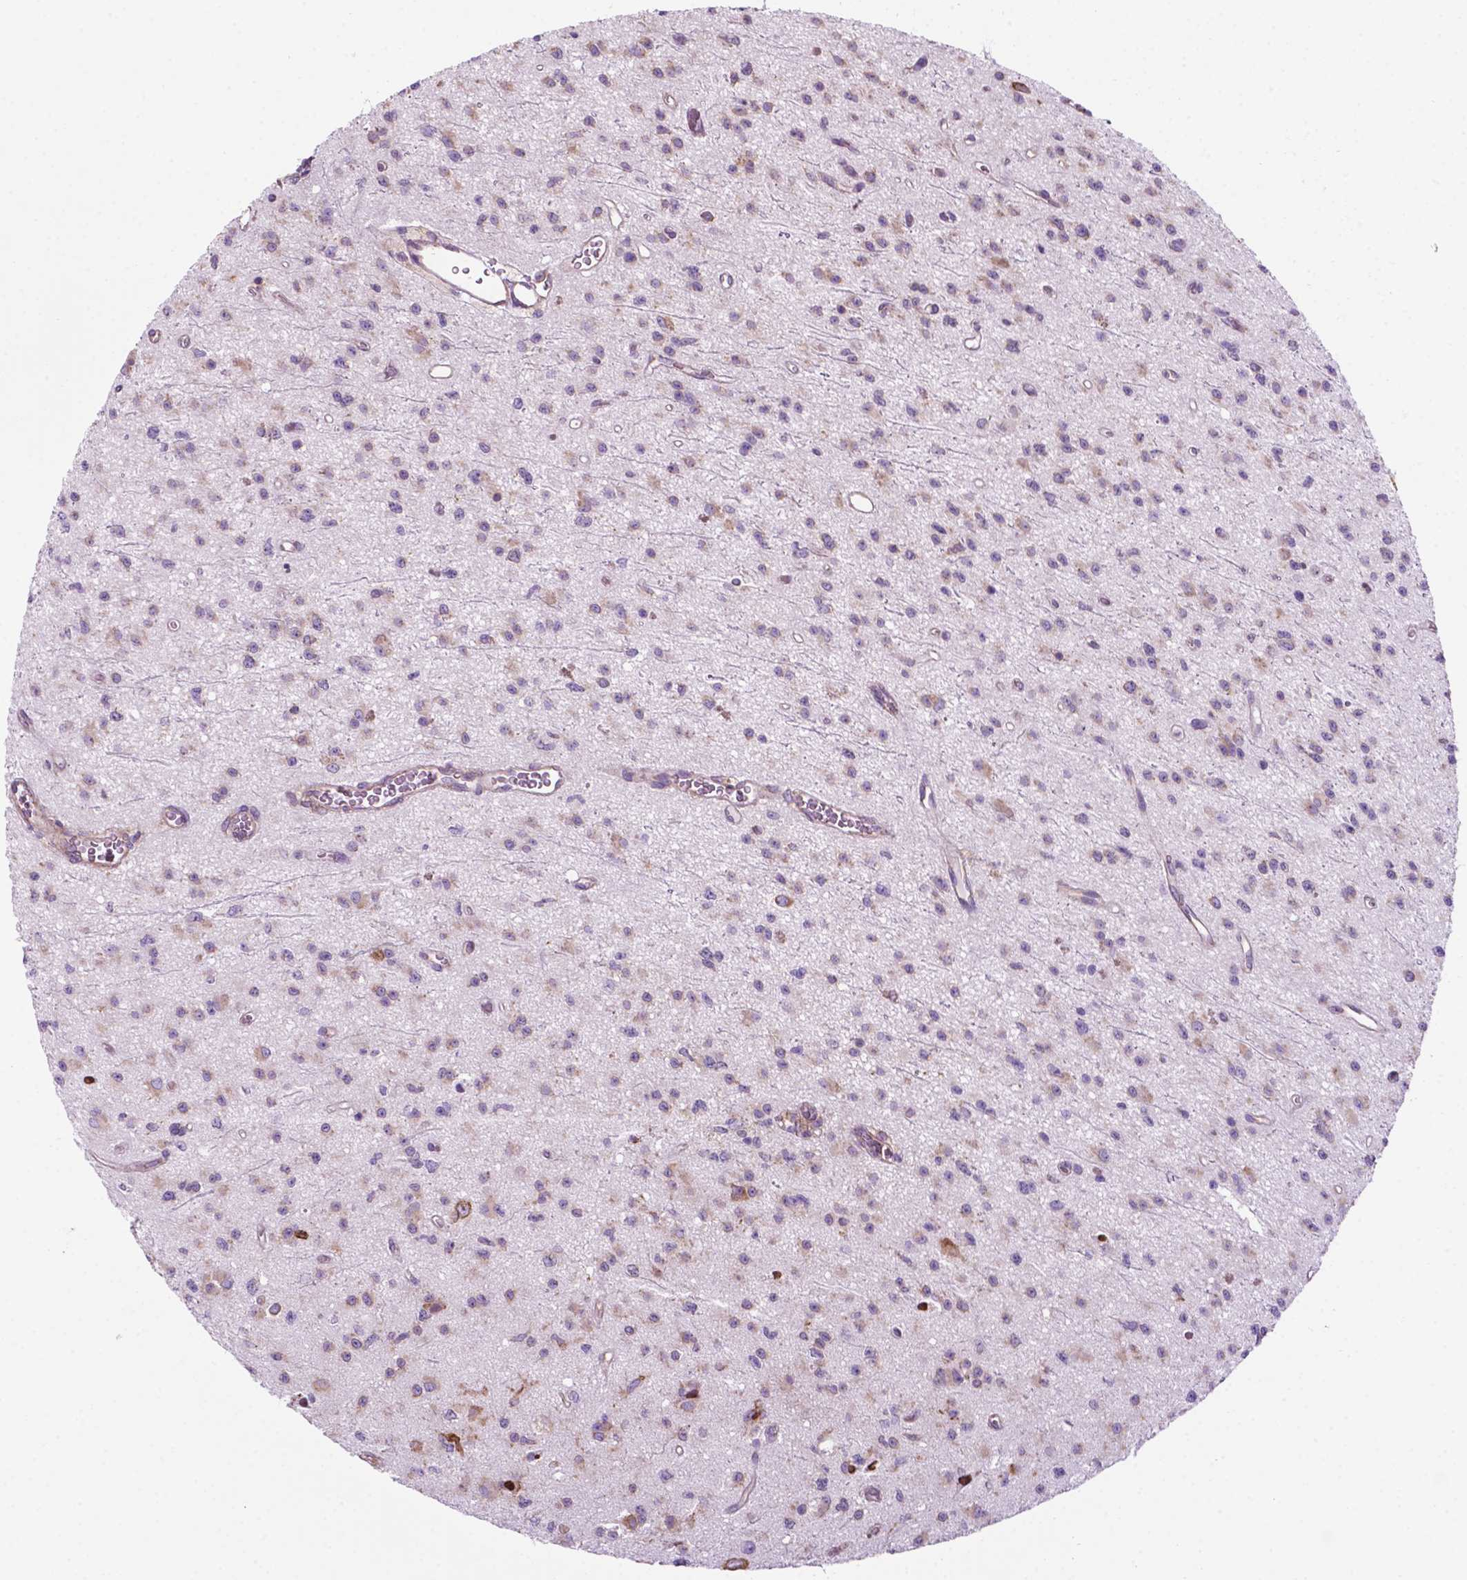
{"staining": {"intensity": "weak", "quantity": "25%-75%", "location": "cytoplasmic/membranous"}, "tissue": "glioma", "cell_type": "Tumor cells", "image_type": "cancer", "snomed": [{"axis": "morphology", "description": "Glioma, malignant, Low grade"}, {"axis": "topography", "description": "Brain"}], "caption": "Immunohistochemistry (IHC) photomicrograph of human malignant glioma (low-grade) stained for a protein (brown), which exhibits low levels of weak cytoplasmic/membranous staining in about 25%-75% of tumor cells.", "gene": "RPL29", "patient": {"sex": "female", "age": 45}}